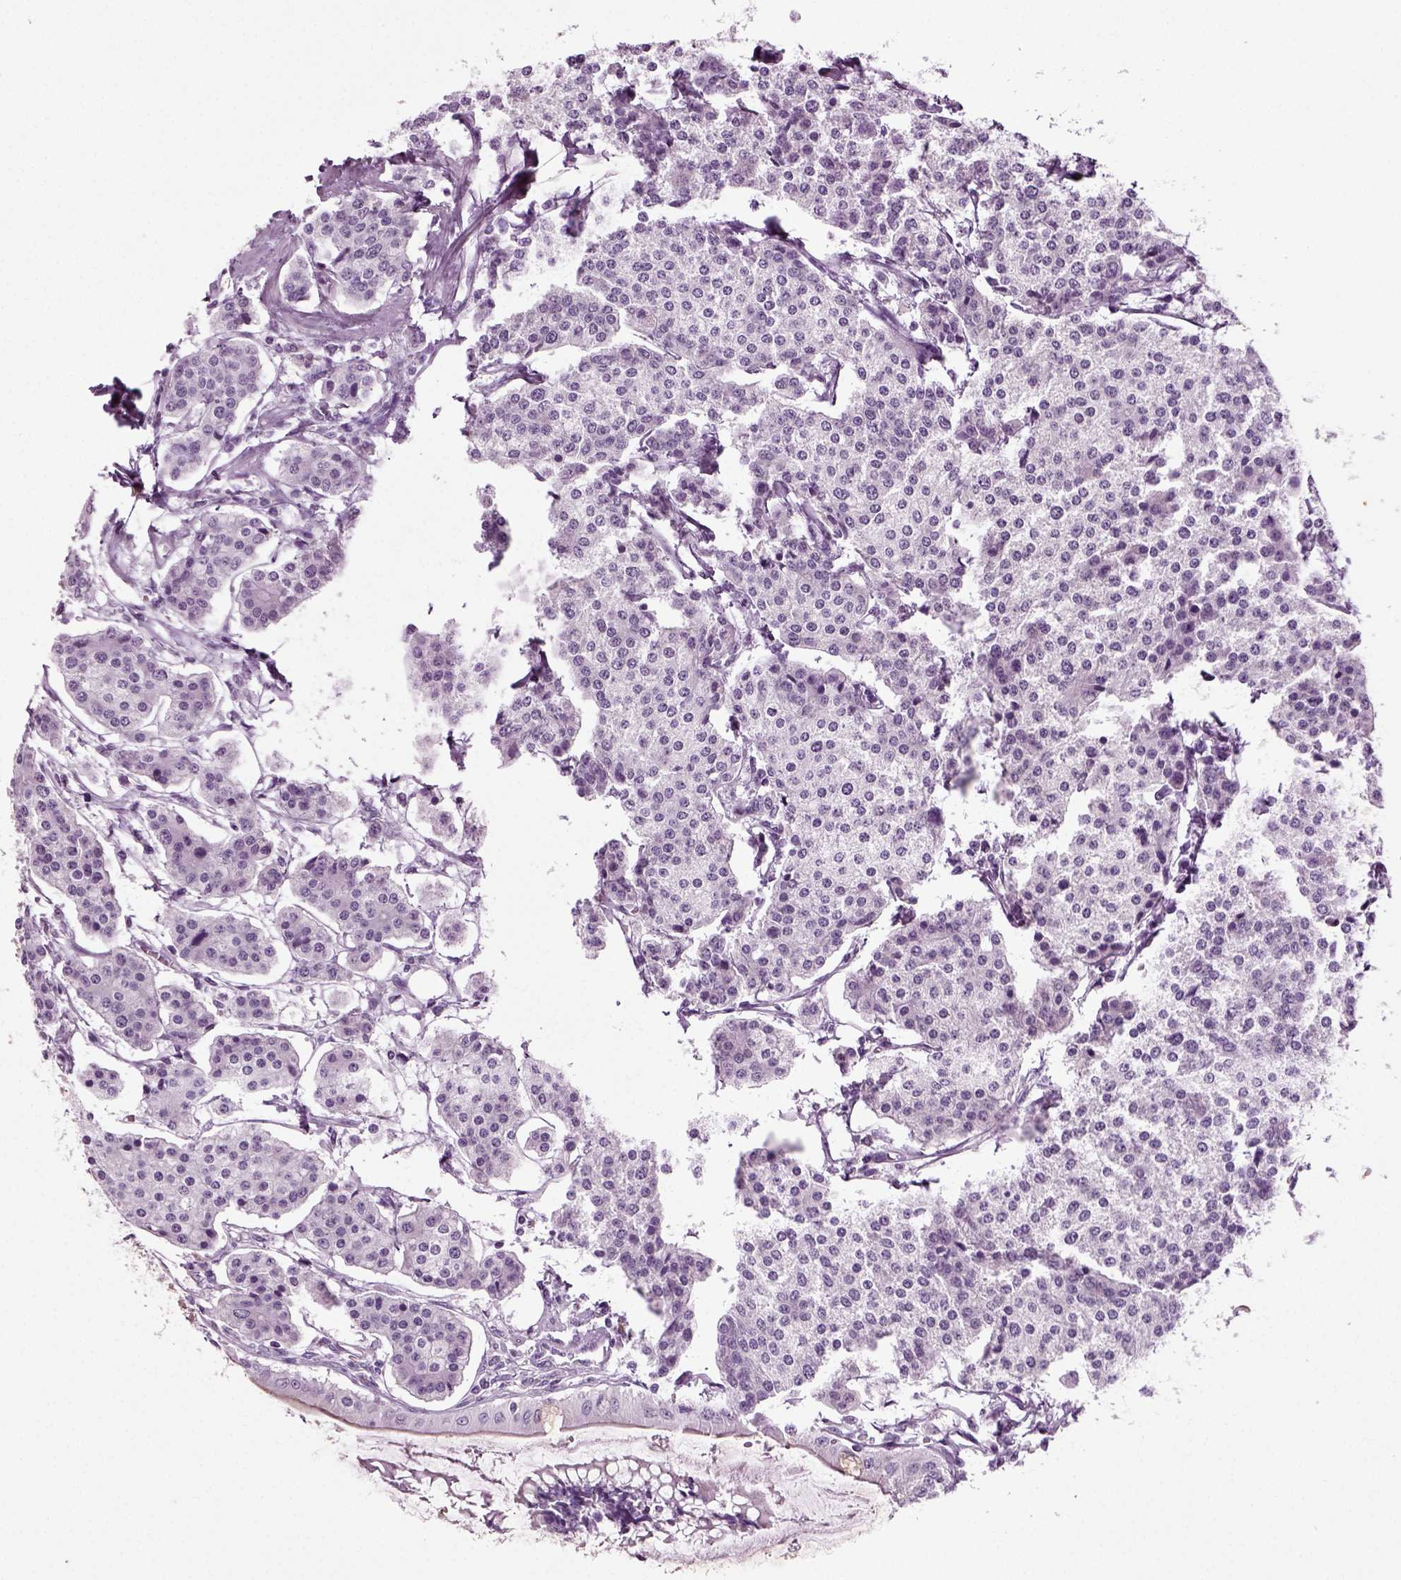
{"staining": {"intensity": "negative", "quantity": "none", "location": "none"}, "tissue": "carcinoid", "cell_type": "Tumor cells", "image_type": "cancer", "snomed": [{"axis": "morphology", "description": "Carcinoid, malignant, NOS"}, {"axis": "topography", "description": "Small intestine"}], "caption": "The IHC photomicrograph has no significant positivity in tumor cells of carcinoid tissue.", "gene": "PRLH", "patient": {"sex": "female", "age": 65}}